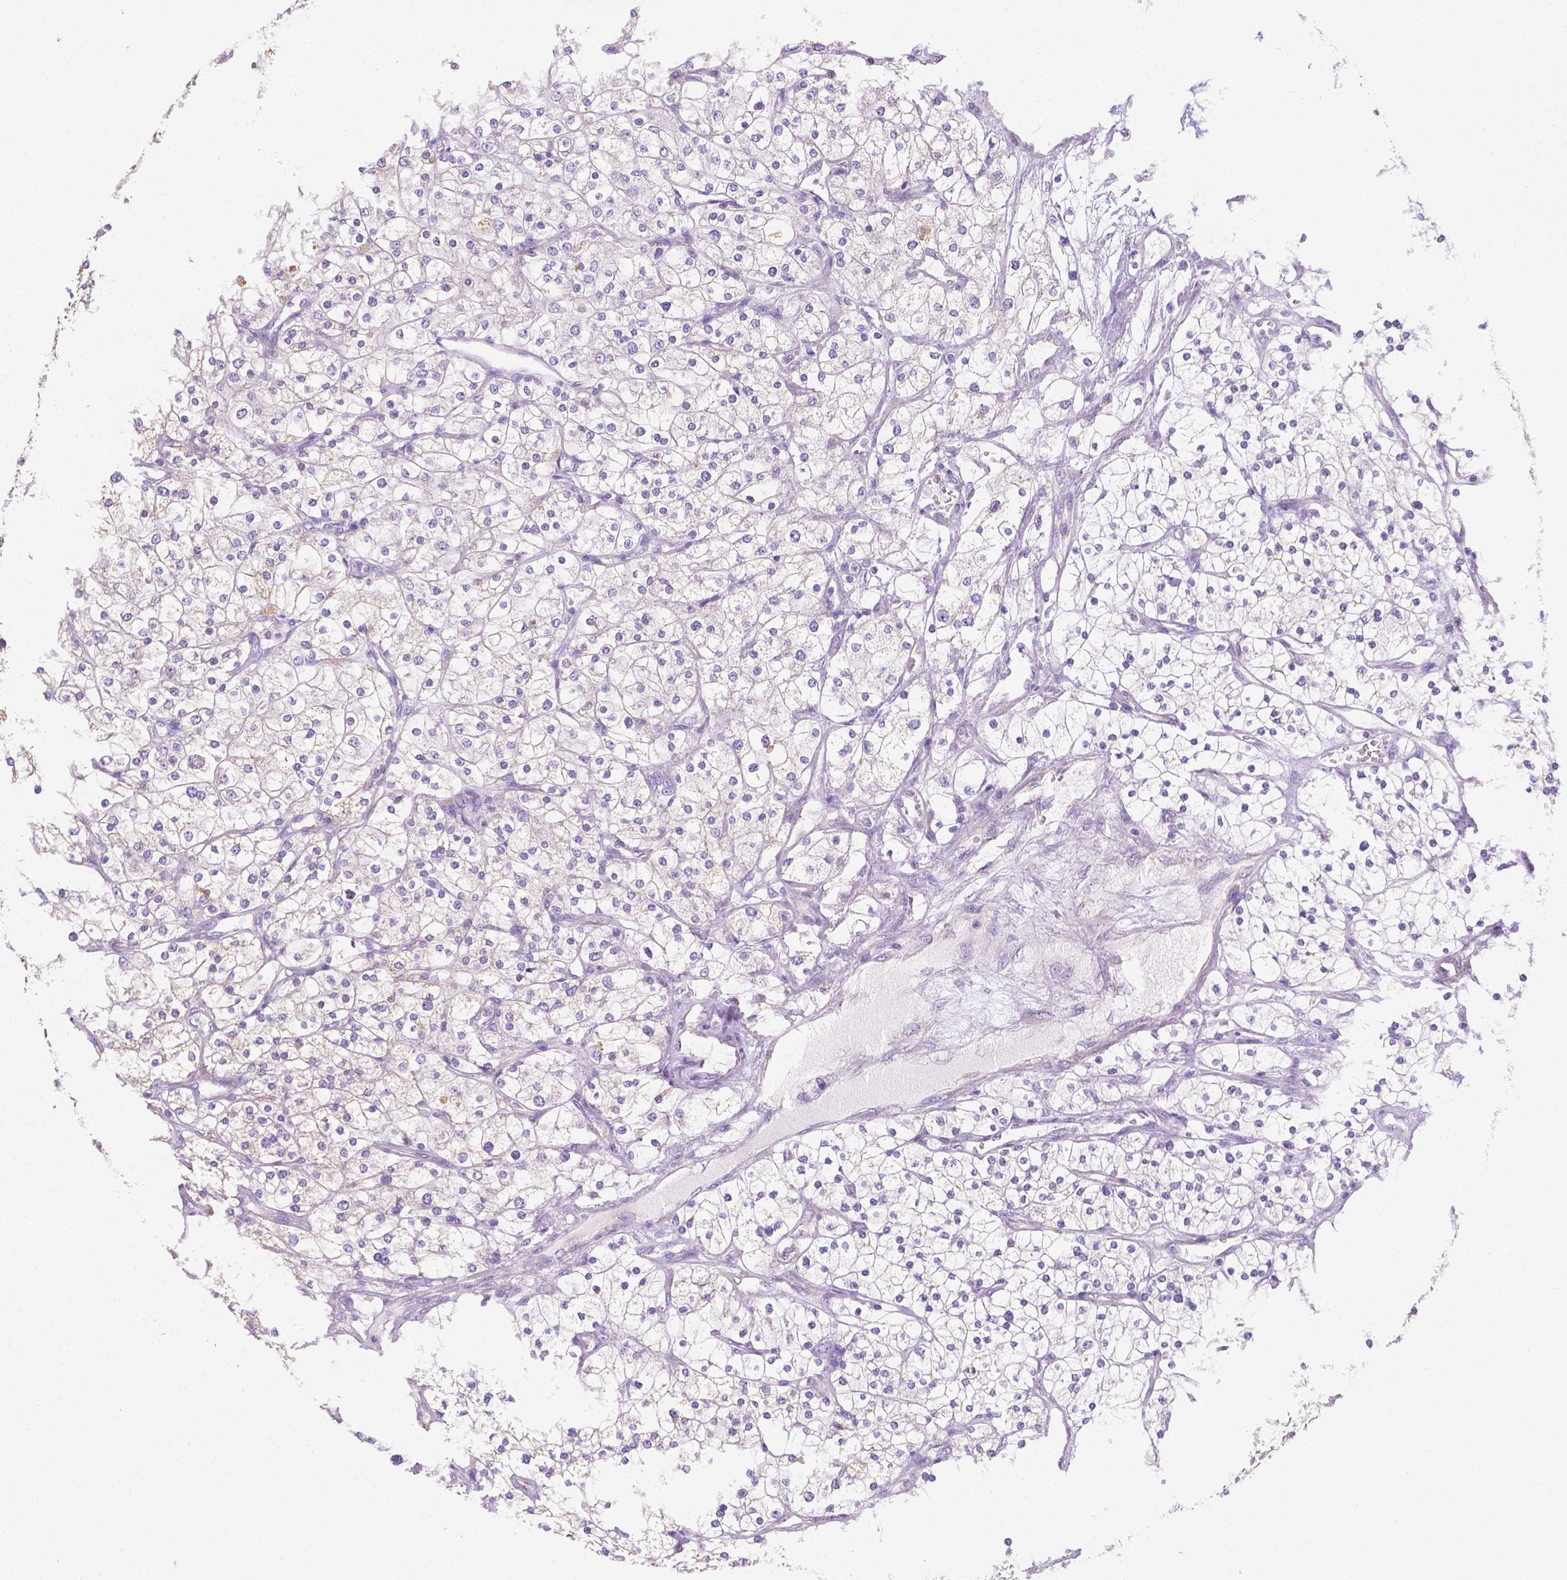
{"staining": {"intensity": "negative", "quantity": "none", "location": "none"}, "tissue": "renal cancer", "cell_type": "Tumor cells", "image_type": "cancer", "snomed": [{"axis": "morphology", "description": "Adenocarcinoma, NOS"}, {"axis": "topography", "description": "Kidney"}], "caption": "Photomicrograph shows no significant protein expression in tumor cells of adenocarcinoma (renal).", "gene": "SGTB", "patient": {"sex": "male", "age": 80}}